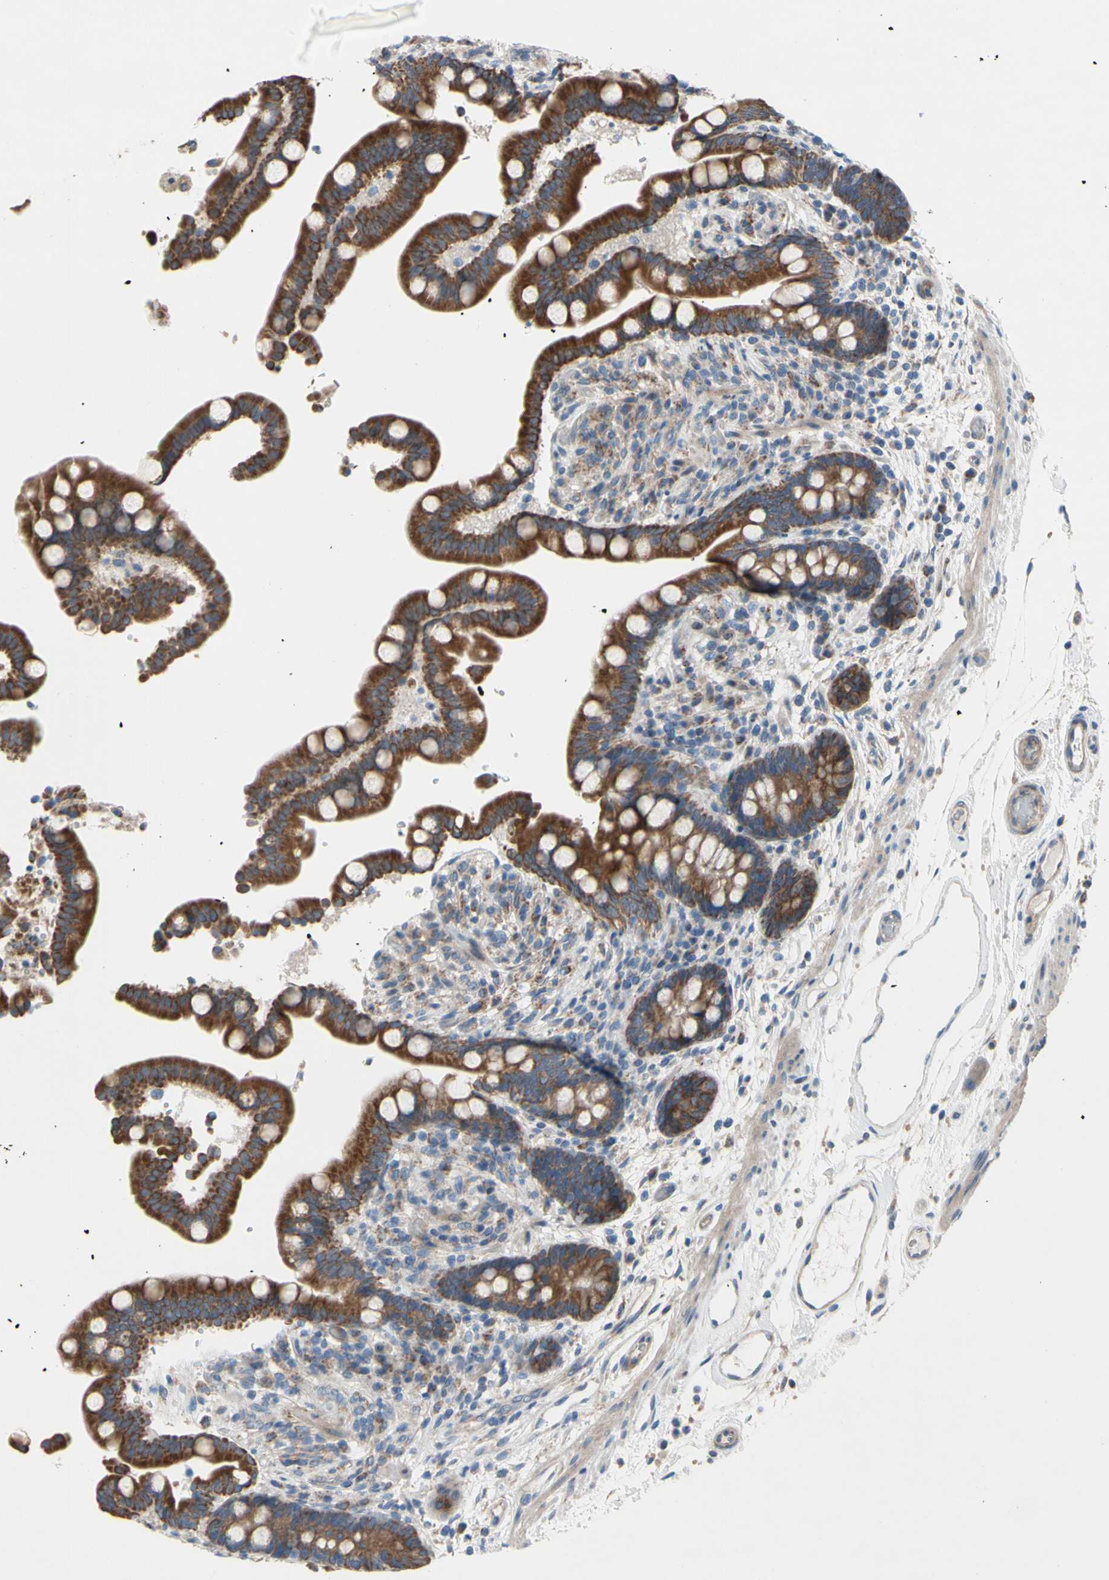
{"staining": {"intensity": "negative", "quantity": "none", "location": "none"}, "tissue": "colon", "cell_type": "Endothelial cells", "image_type": "normal", "snomed": [{"axis": "morphology", "description": "Normal tissue, NOS"}, {"axis": "topography", "description": "Colon"}], "caption": "Endothelial cells are negative for brown protein staining in normal colon.", "gene": "GRAMD2B", "patient": {"sex": "male", "age": 73}}